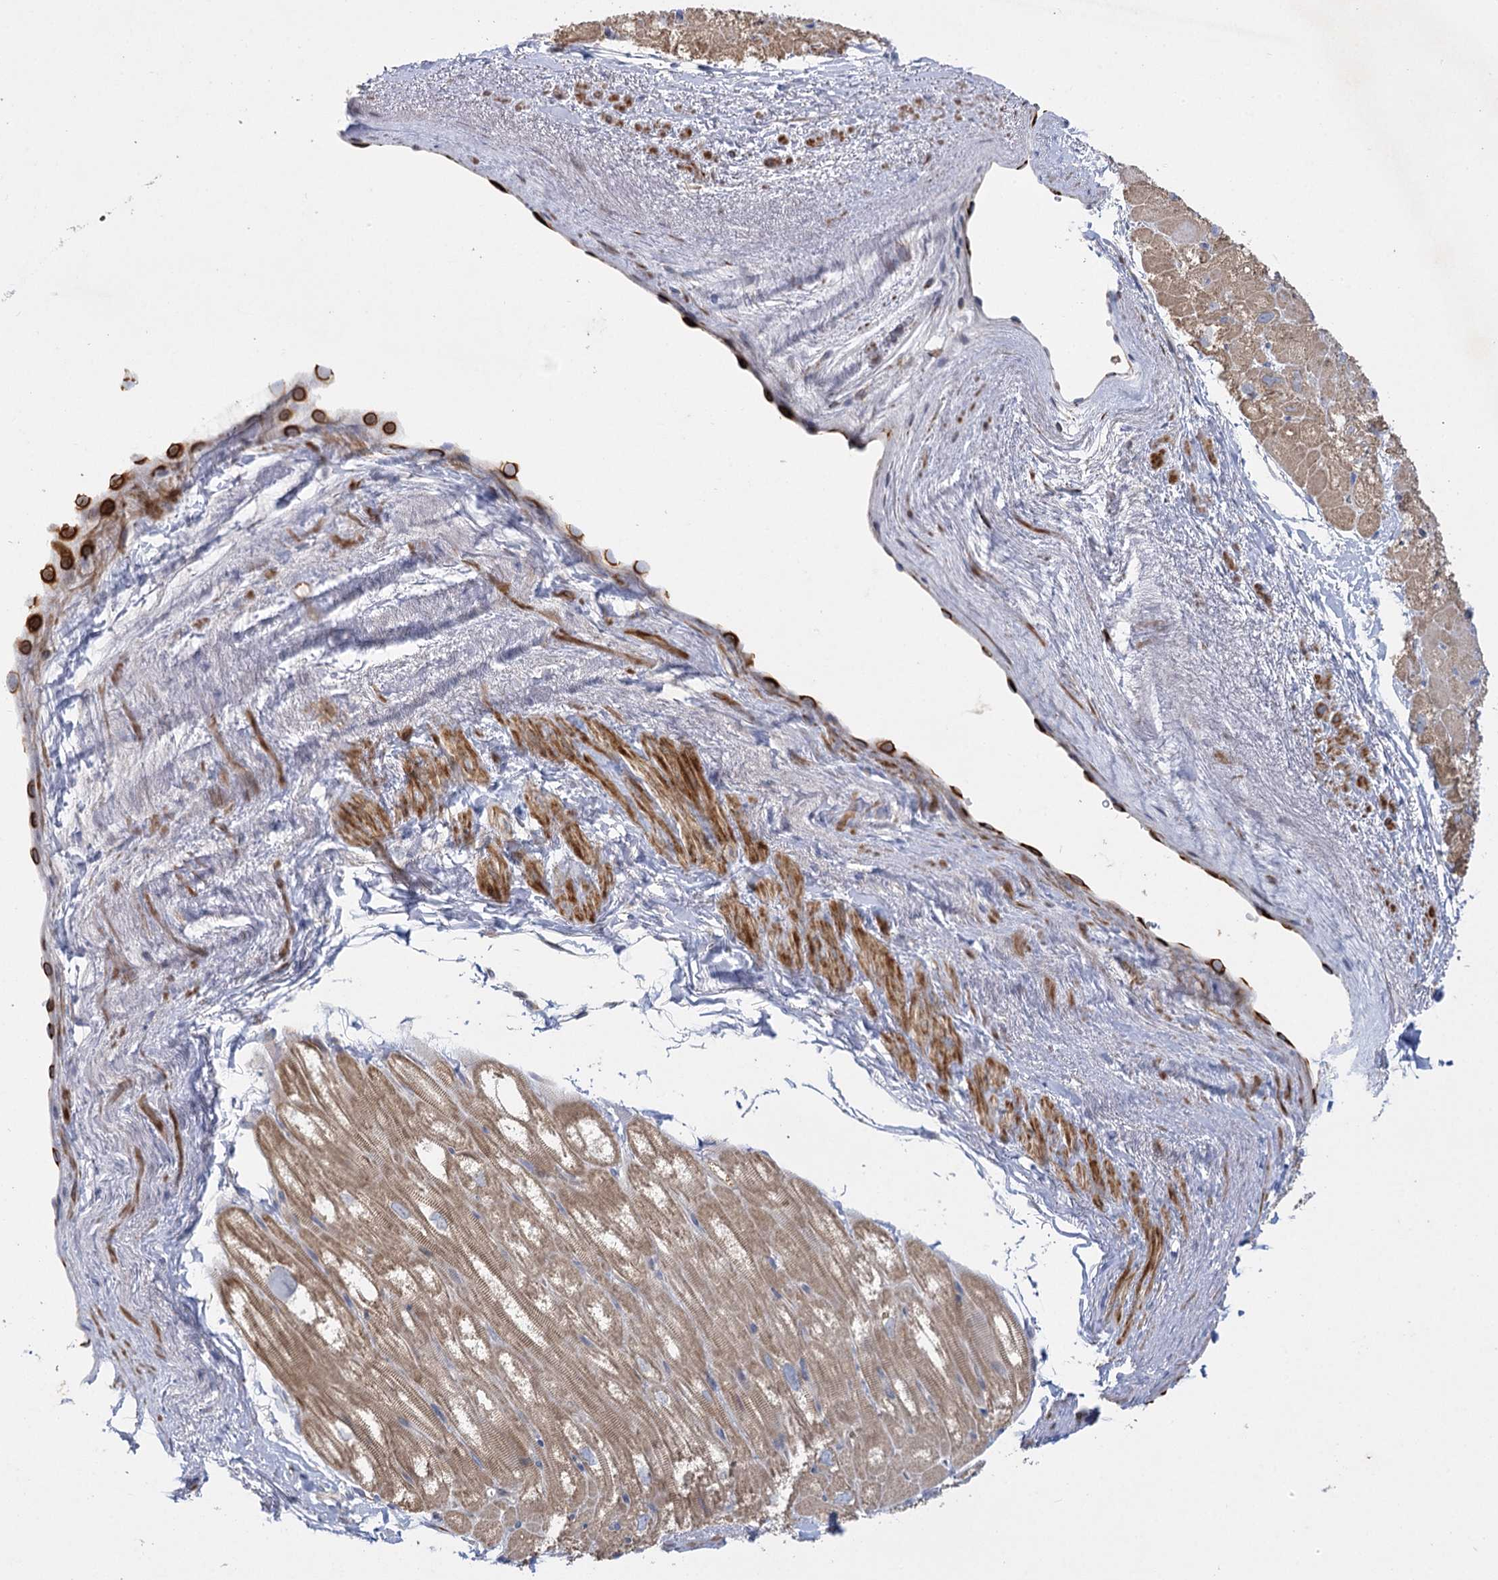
{"staining": {"intensity": "moderate", "quantity": ">75%", "location": "cytoplasmic/membranous"}, "tissue": "heart muscle", "cell_type": "Cardiomyocytes", "image_type": "normal", "snomed": [{"axis": "morphology", "description": "Normal tissue, NOS"}, {"axis": "topography", "description": "Heart"}], "caption": "Immunohistochemistry (IHC) photomicrograph of benign heart muscle: human heart muscle stained using immunohistochemistry (IHC) shows medium levels of moderate protein expression localized specifically in the cytoplasmic/membranous of cardiomyocytes, appearing as a cytoplasmic/membranous brown color.", "gene": "DHTKD1", "patient": {"sex": "male", "age": 50}}